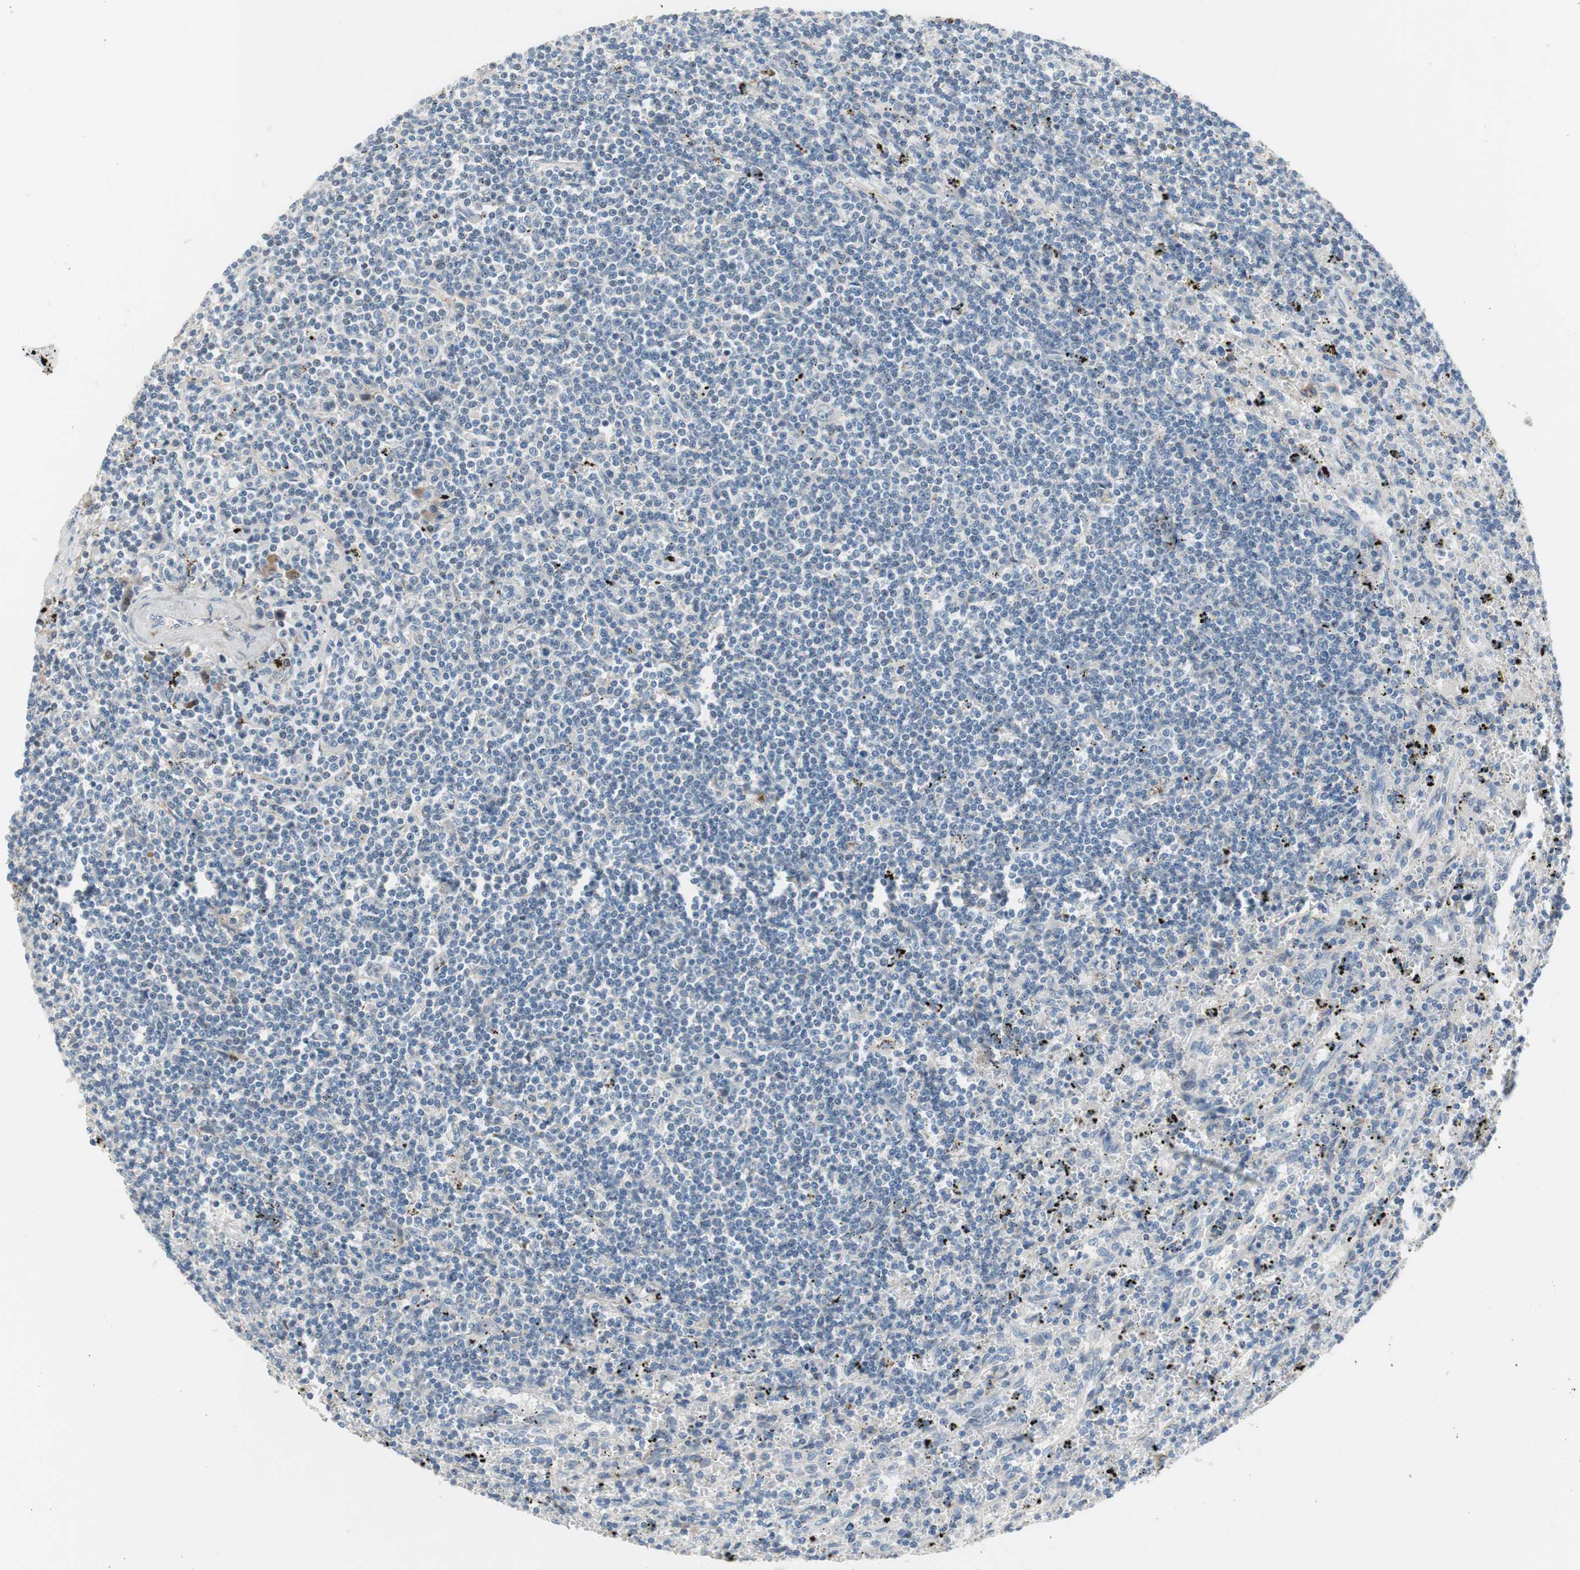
{"staining": {"intensity": "negative", "quantity": "none", "location": "none"}, "tissue": "lymphoma", "cell_type": "Tumor cells", "image_type": "cancer", "snomed": [{"axis": "morphology", "description": "Malignant lymphoma, non-Hodgkin's type, Low grade"}, {"axis": "topography", "description": "Spleen"}], "caption": "Tumor cells show no significant expression in lymphoma.", "gene": "COL12A1", "patient": {"sex": "male", "age": 76}}